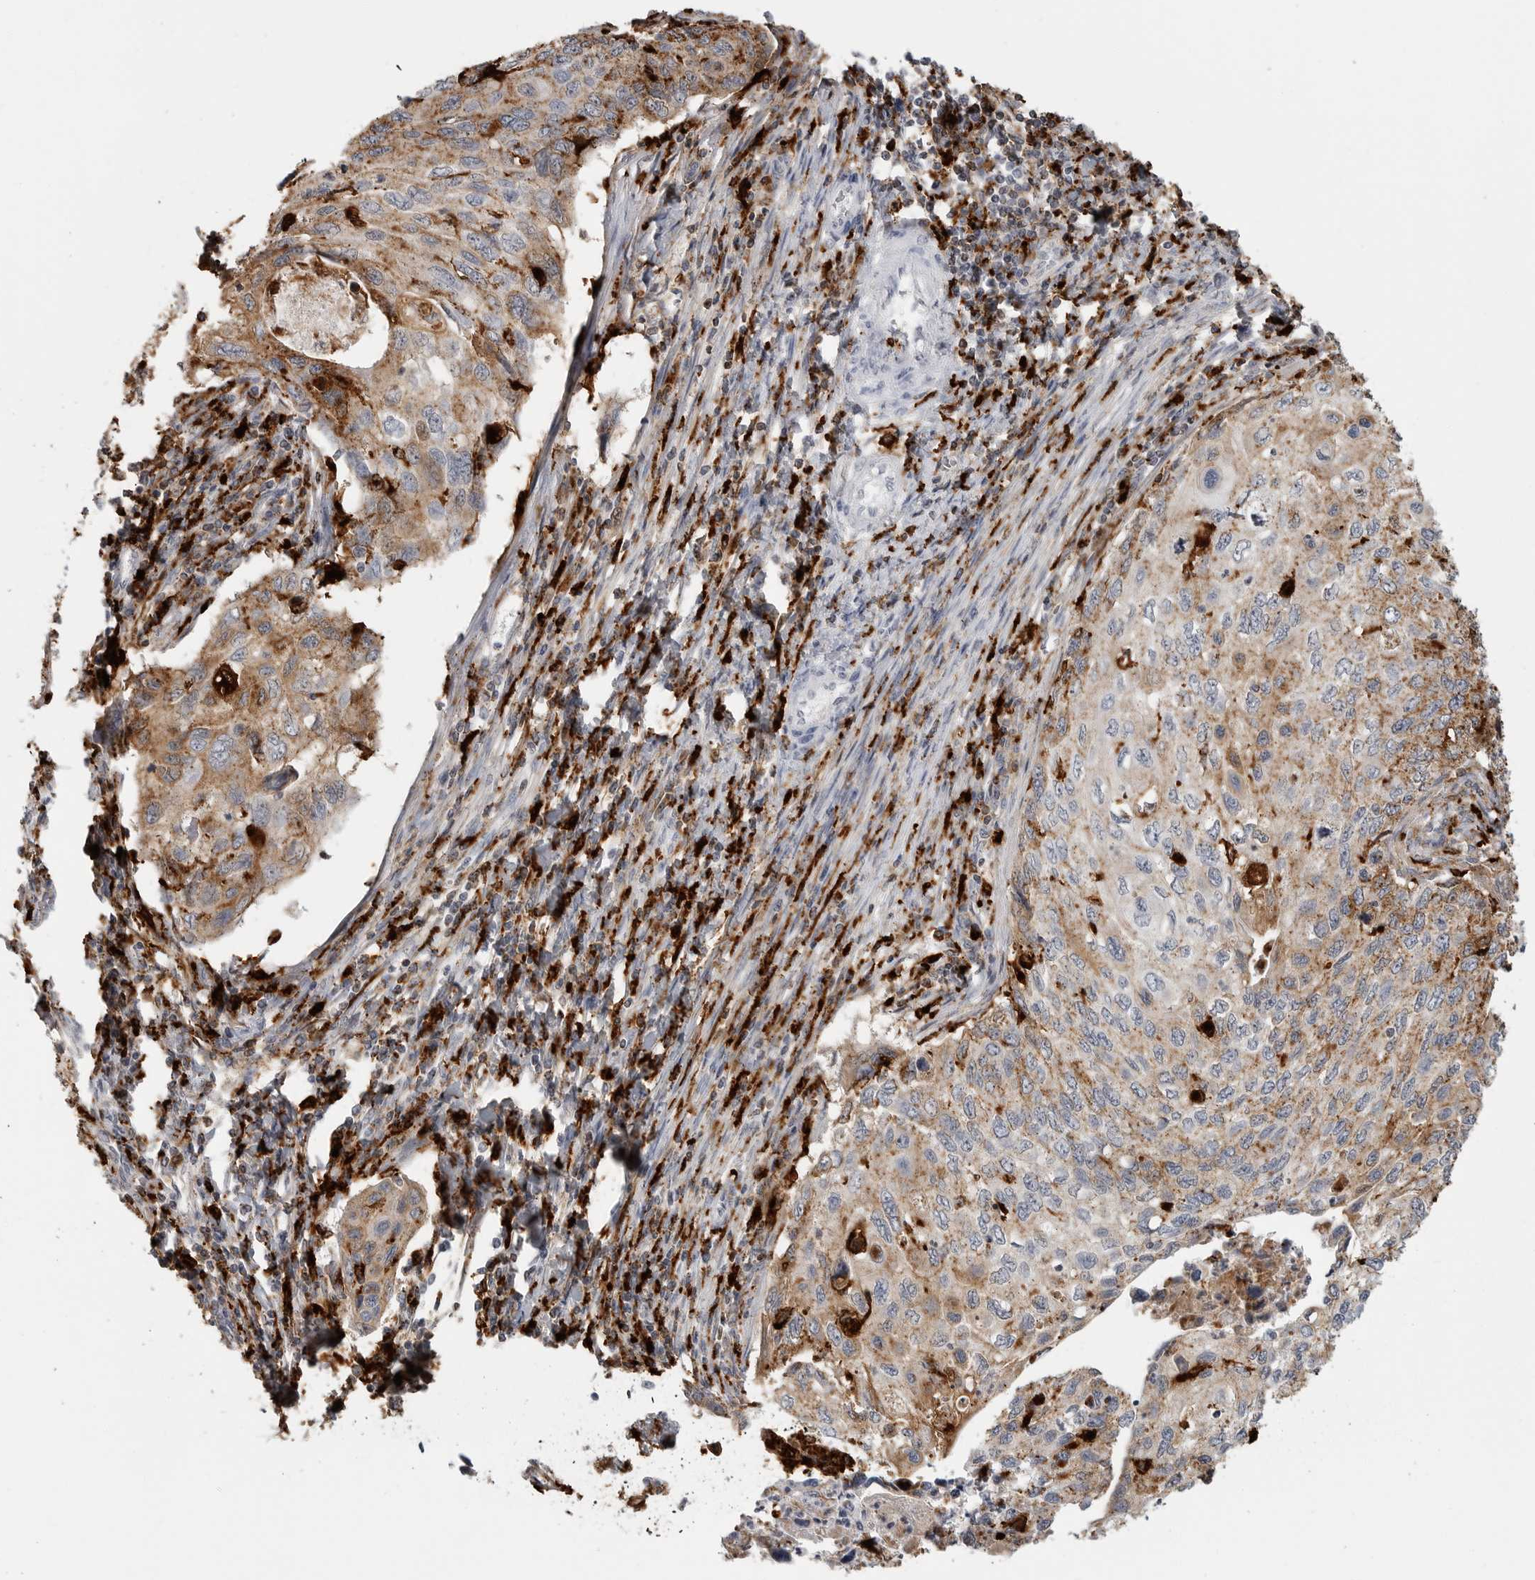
{"staining": {"intensity": "moderate", "quantity": ">75%", "location": "cytoplasmic/membranous"}, "tissue": "cervical cancer", "cell_type": "Tumor cells", "image_type": "cancer", "snomed": [{"axis": "morphology", "description": "Squamous cell carcinoma, NOS"}, {"axis": "topography", "description": "Cervix"}], "caption": "High-power microscopy captured an immunohistochemistry (IHC) micrograph of cervical cancer (squamous cell carcinoma), revealing moderate cytoplasmic/membranous expression in about >75% of tumor cells.", "gene": "IFI30", "patient": {"sex": "female", "age": 70}}